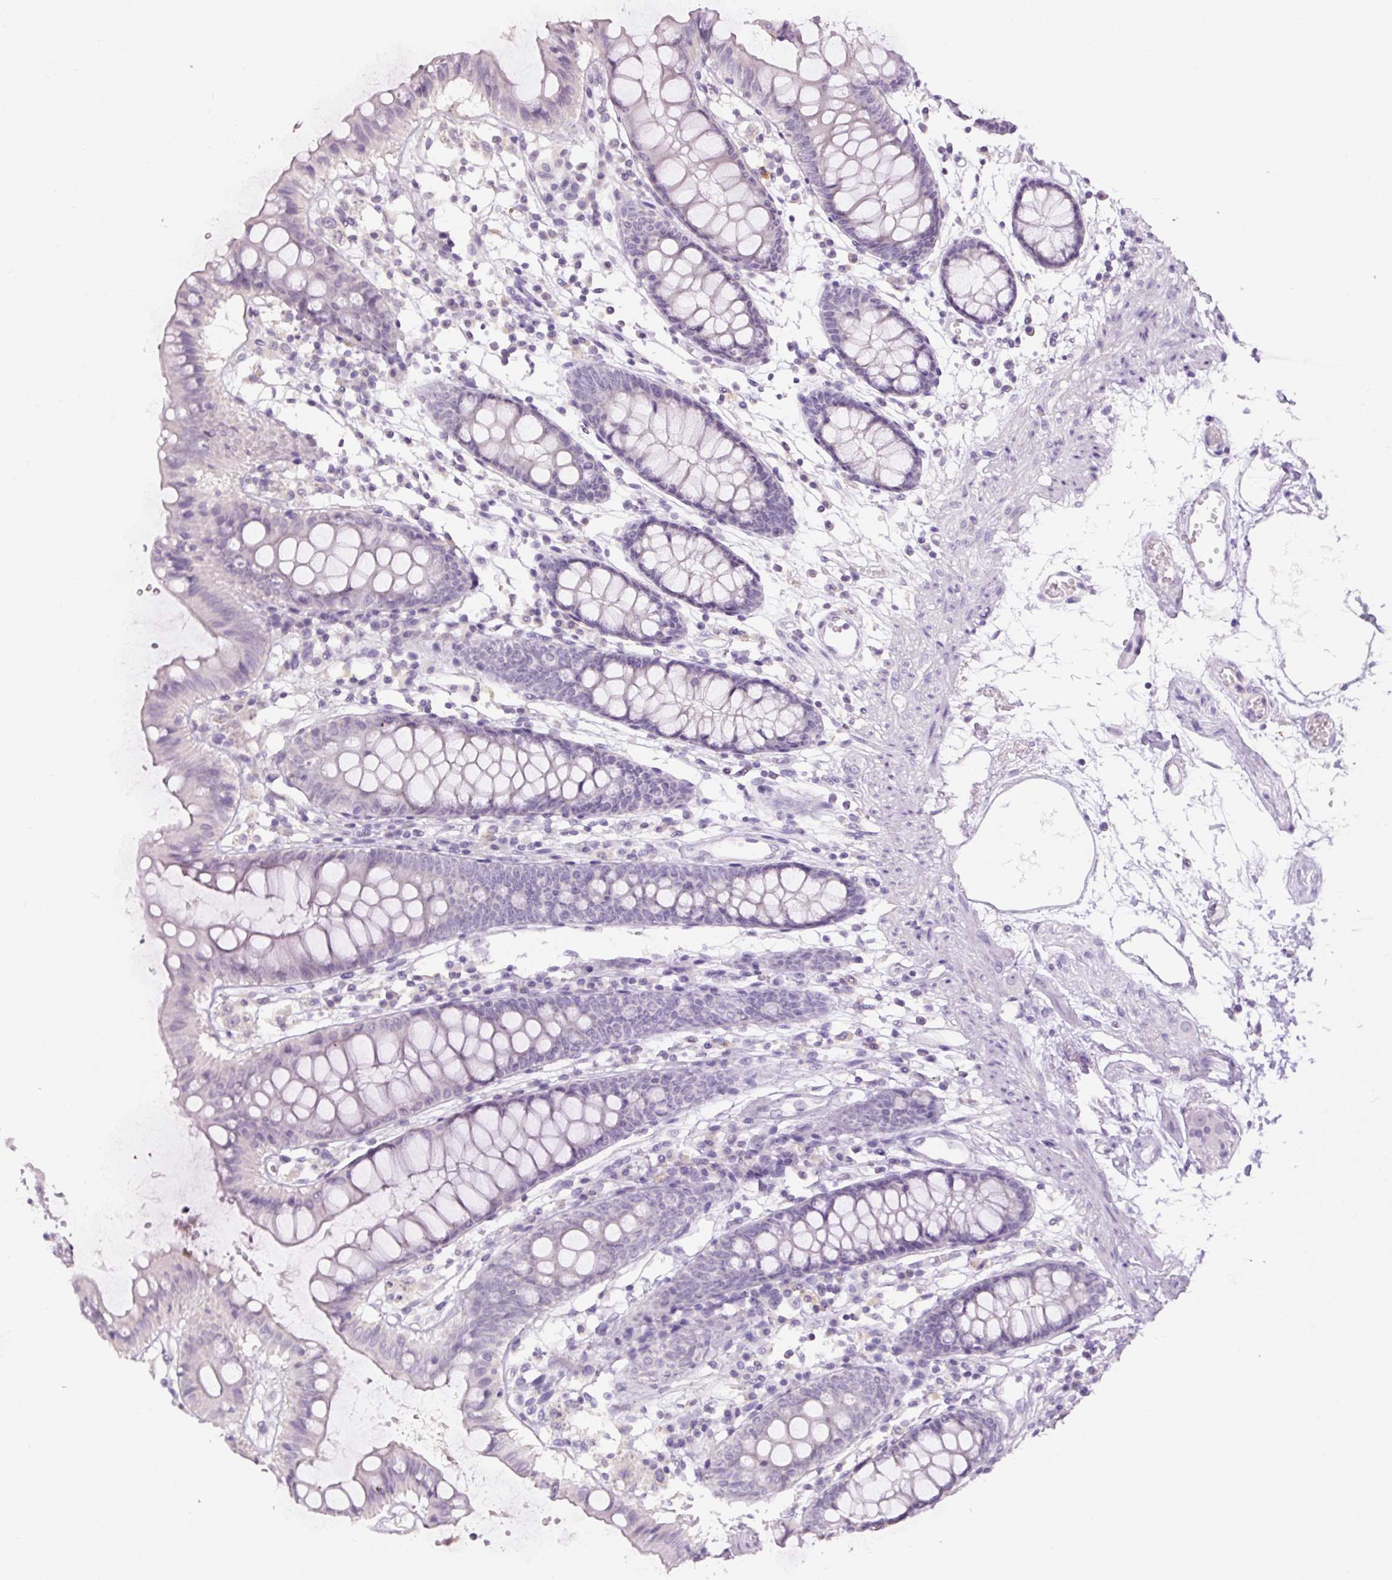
{"staining": {"intensity": "negative", "quantity": "none", "location": "none"}, "tissue": "colon", "cell_type": "Endothelial cells", "image_type": "normal", "snomed": [{"axis": "morphology", "description": "Normal tissue, NOS"}, {"axis": "topography", "description": "Colon"}], "caption": "This is an immunohistochemistry (IHC) photomicrograph of benign human colon. There is no positivity in endothelial cells.", "gene": "SIX1", "patient": {"sex": "female", "age": 84}}